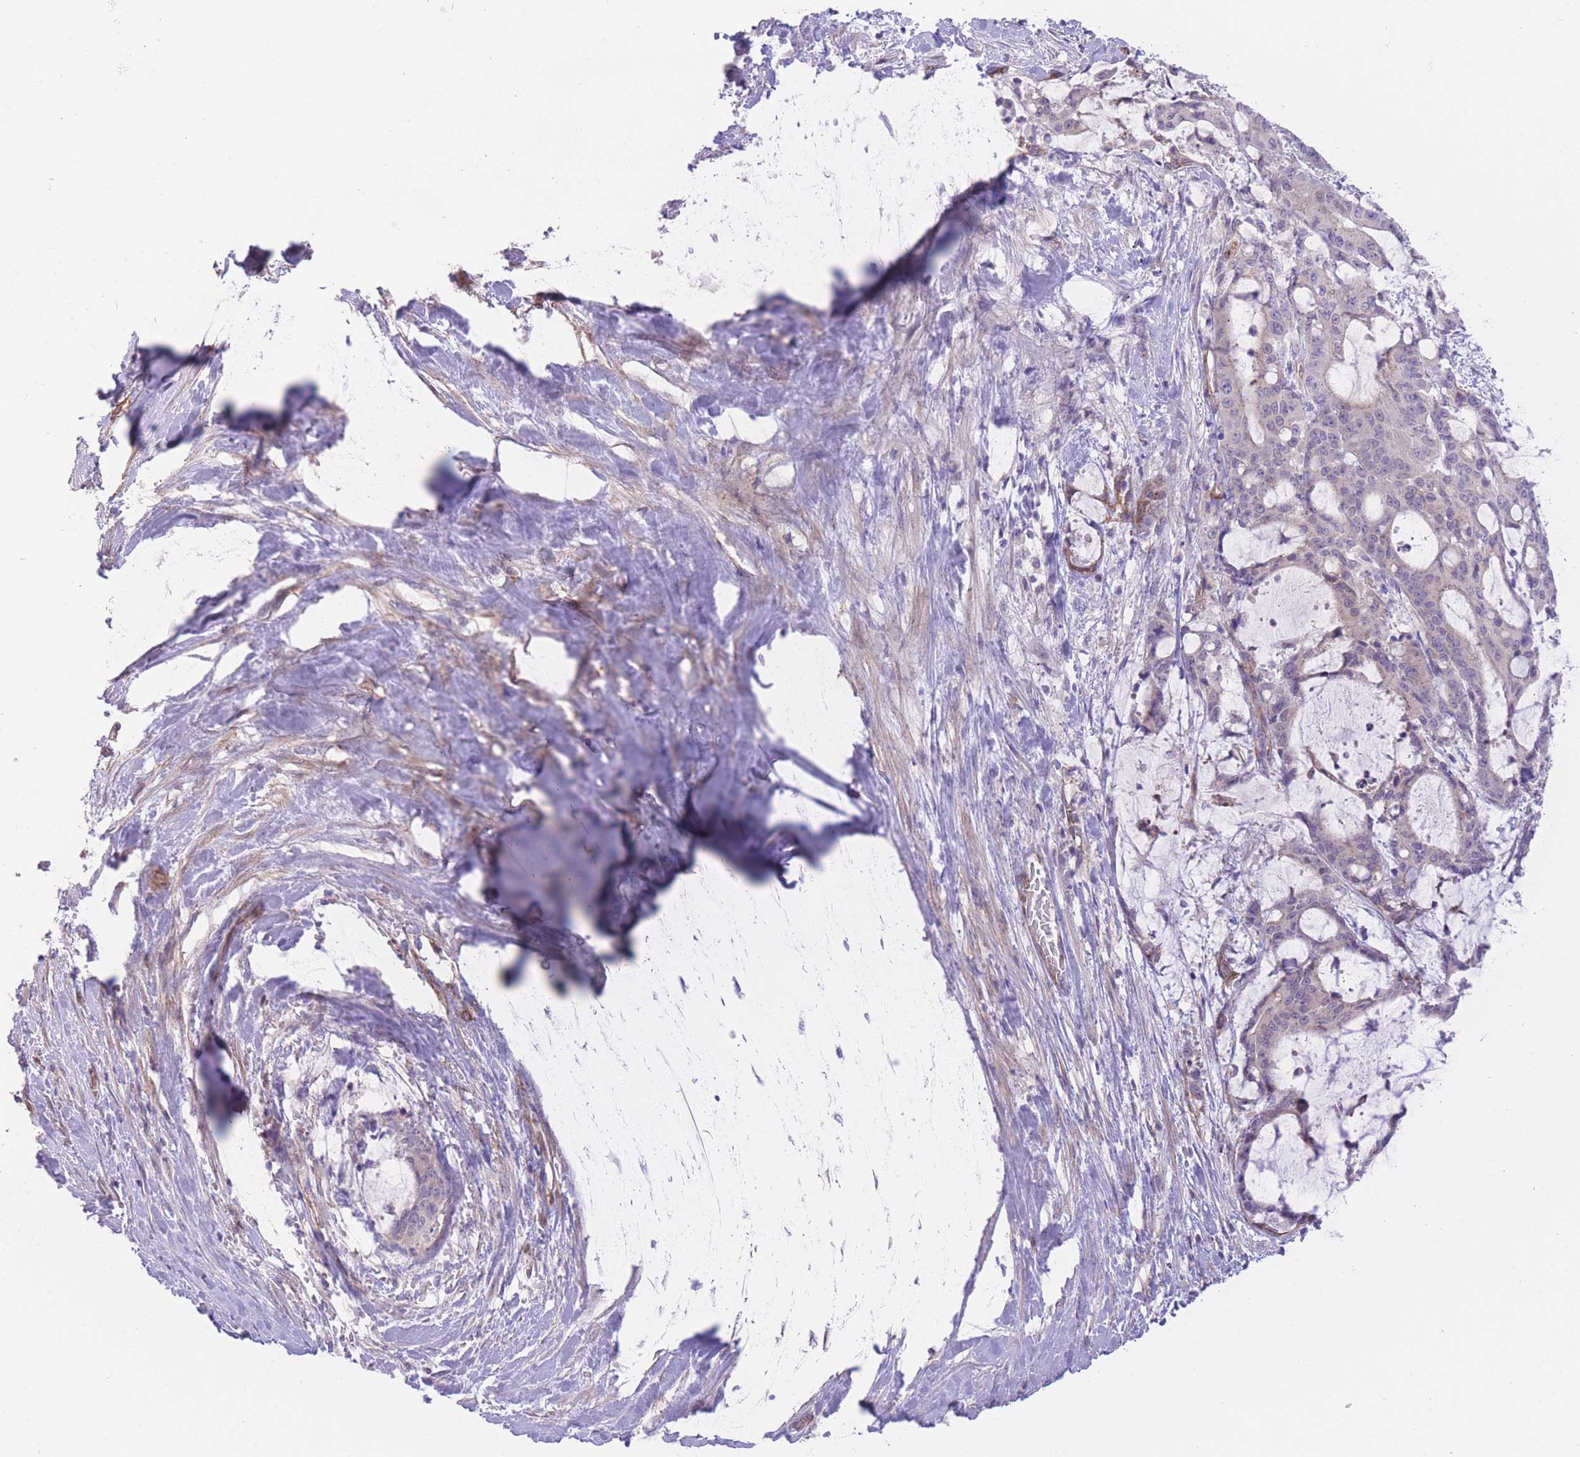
{"staining": {"intensity": "negative", "quantity": "none", "location": "none"}, "tissue": "liver cancer", "cell_type": "Tumor cells", "image_type": "cancer", "snomed": [{"axis": "morphology", "description": "Normal tissue, NOS"}, {"axis": "morphology", "description": "Cholangiocarcinoma"}, {"axis": "topography", "description": "Liver"}, {"axis": "topography", "description": "Peripheral nerve tissue"}], "caption": "There is no significant positivity in tumor cells of liver cancer (cholangiocarcinoma). (DAB (3,3'-diaminobenzidine) IHC with hematoxylin counter stain).", "gene": "QTRT1", "patient": {"sex": "female", "age": 73}}